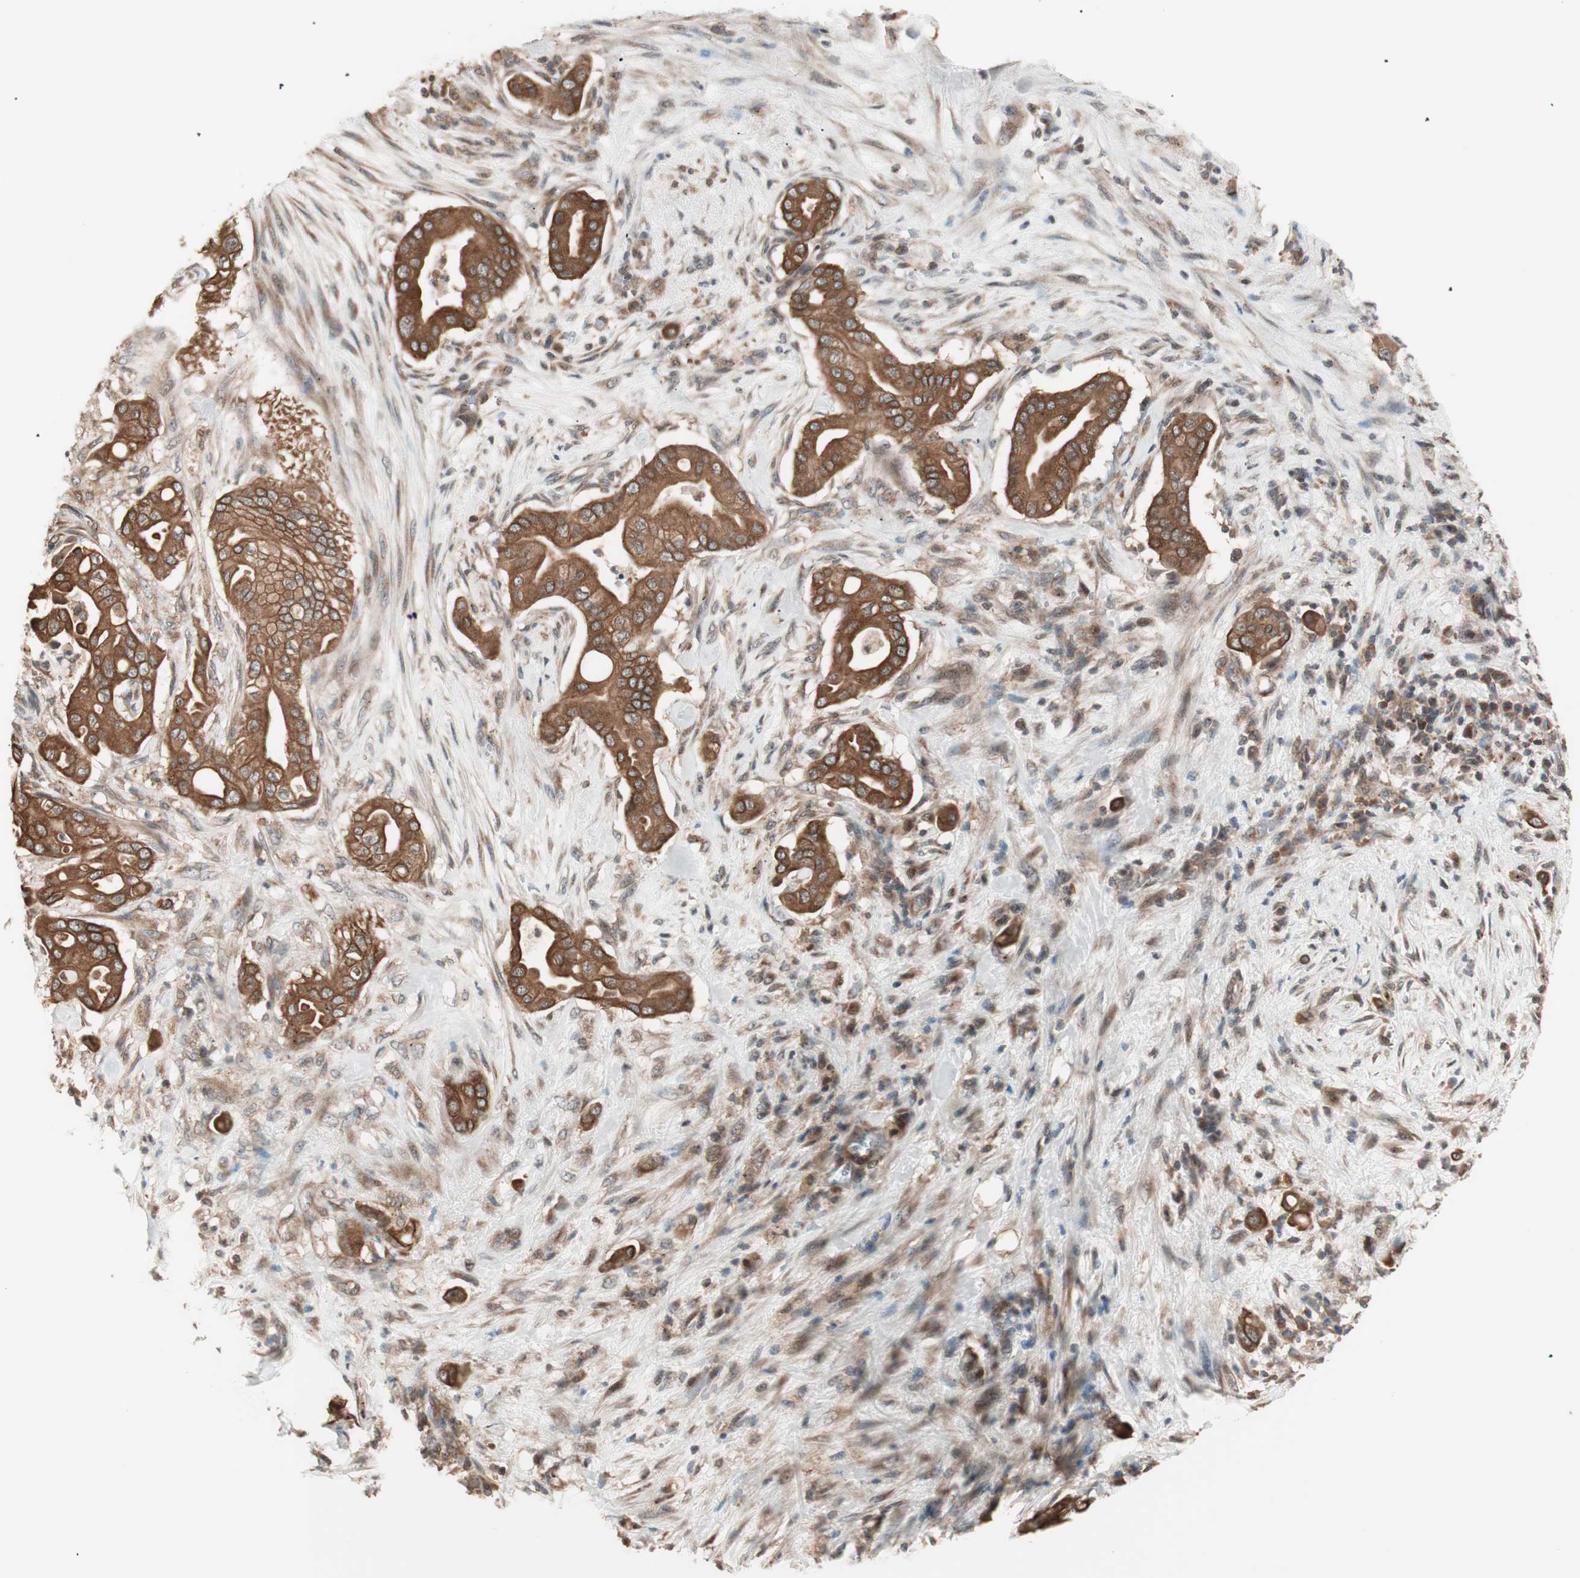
{"staining": {"intensity": "strong", "quantity": ">75%", "location": "cytoplasmic/membranous"}, "tissue": "liver cancer", "cell_type": "Tumor cells", "image_type": "cancer", "snomed": [{"axis": "morphology", "description": "Cholangiocarcinoma"}, {"axis": "topography", "description": "Liver"}], "caption": "Protein staining displays strong cytoplasmic/membranous expression in about >75% of tumor cells in liver cancer (cholangiocarcinoma).", "gene": "FBXO5", "patient": {"sex": "female", "age": 68}}